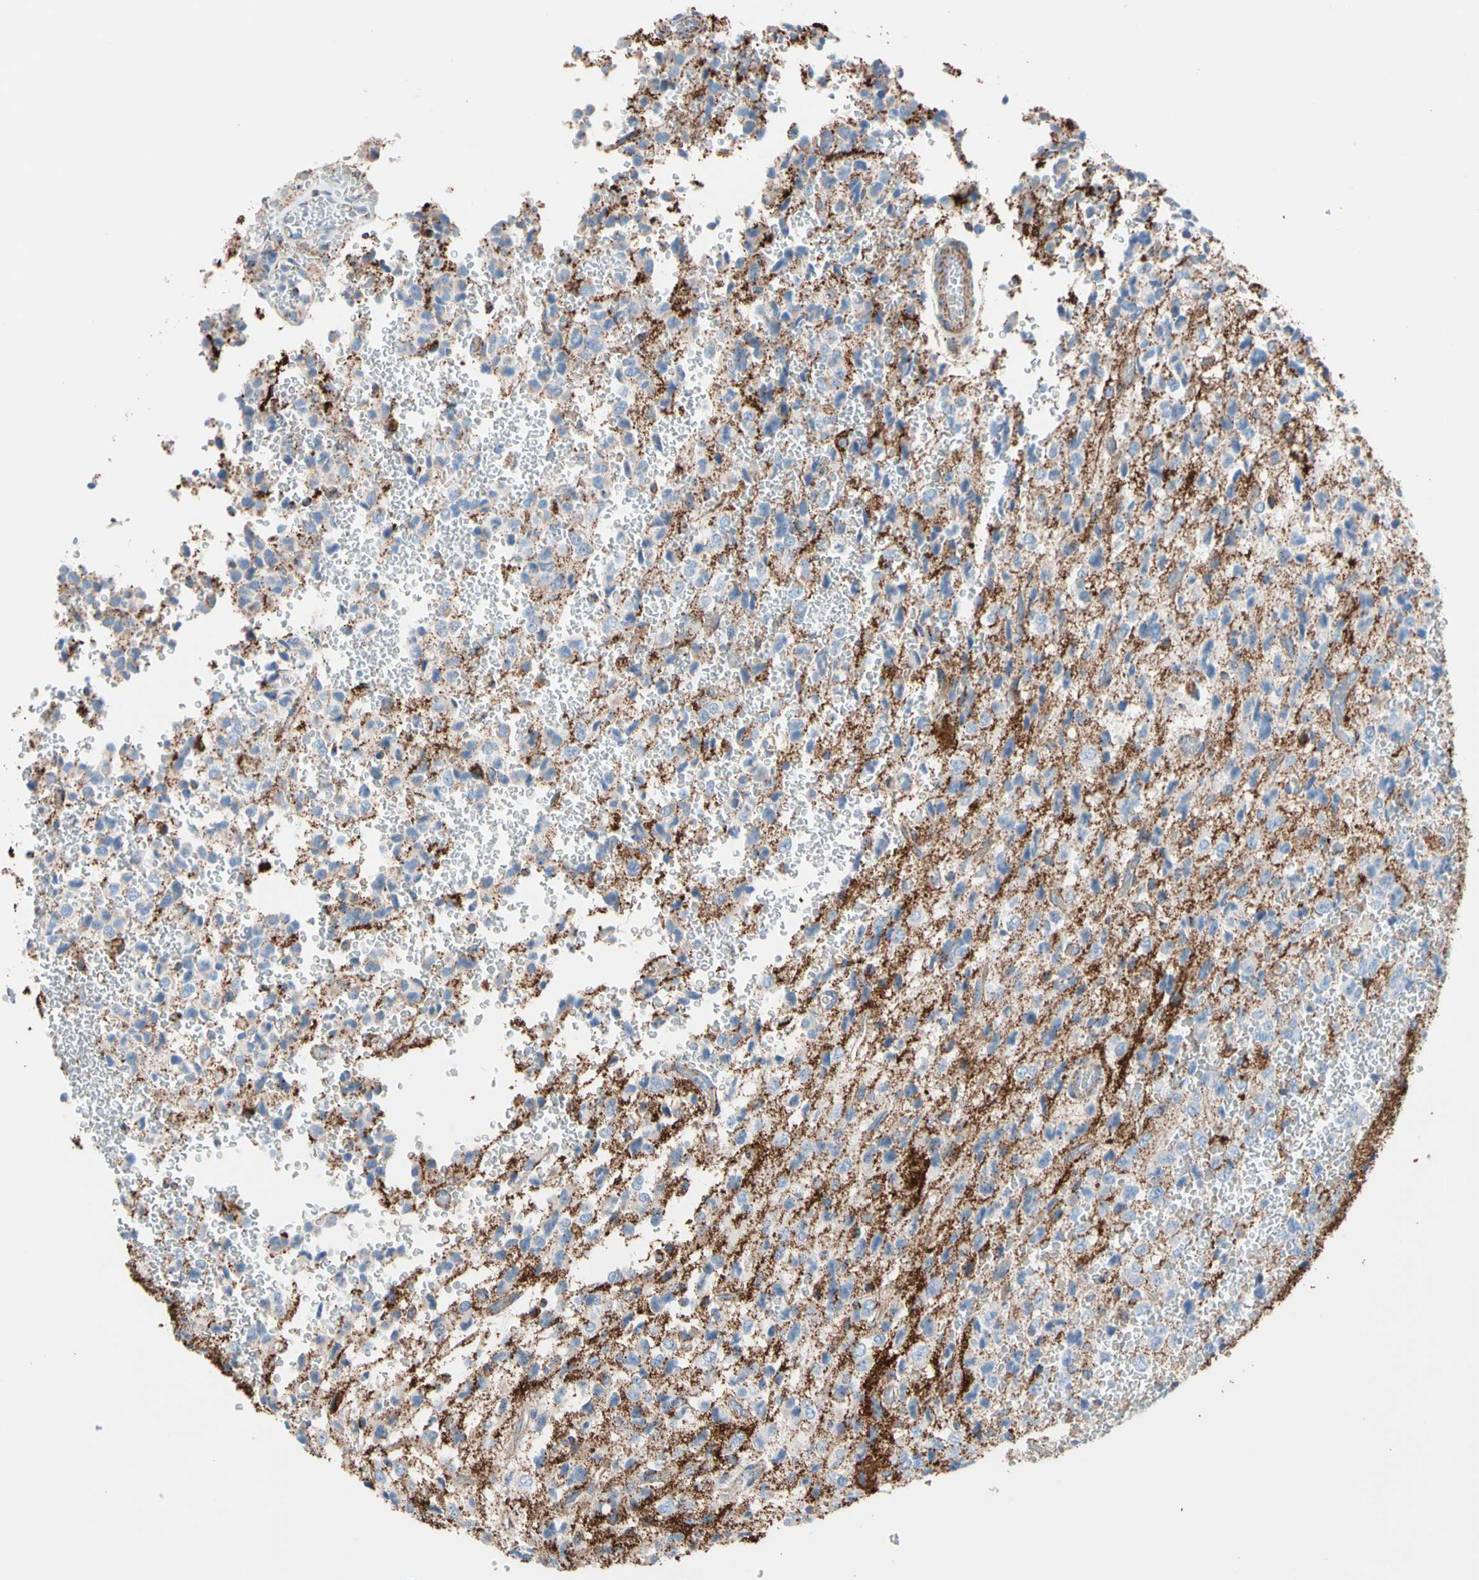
{"staining": {"intensity": "negative", "quantity": "none", "location": "none"}, "tissue": "glioma", "cell_type": "Tumor cells", "image_type": "cancer", "snomed": [{"axis": "morphology", "description": "Glioma, malignant, High grade"}, {"axis": "topography", "description": "pancreas cauda"}], "caption": "This is an immunohistochemistry histopathology image of malignant high-grade glioma. There is no positivity in tumor cells.", "gene": "HK1", "patient": {"sex": "male", "age": 60}}